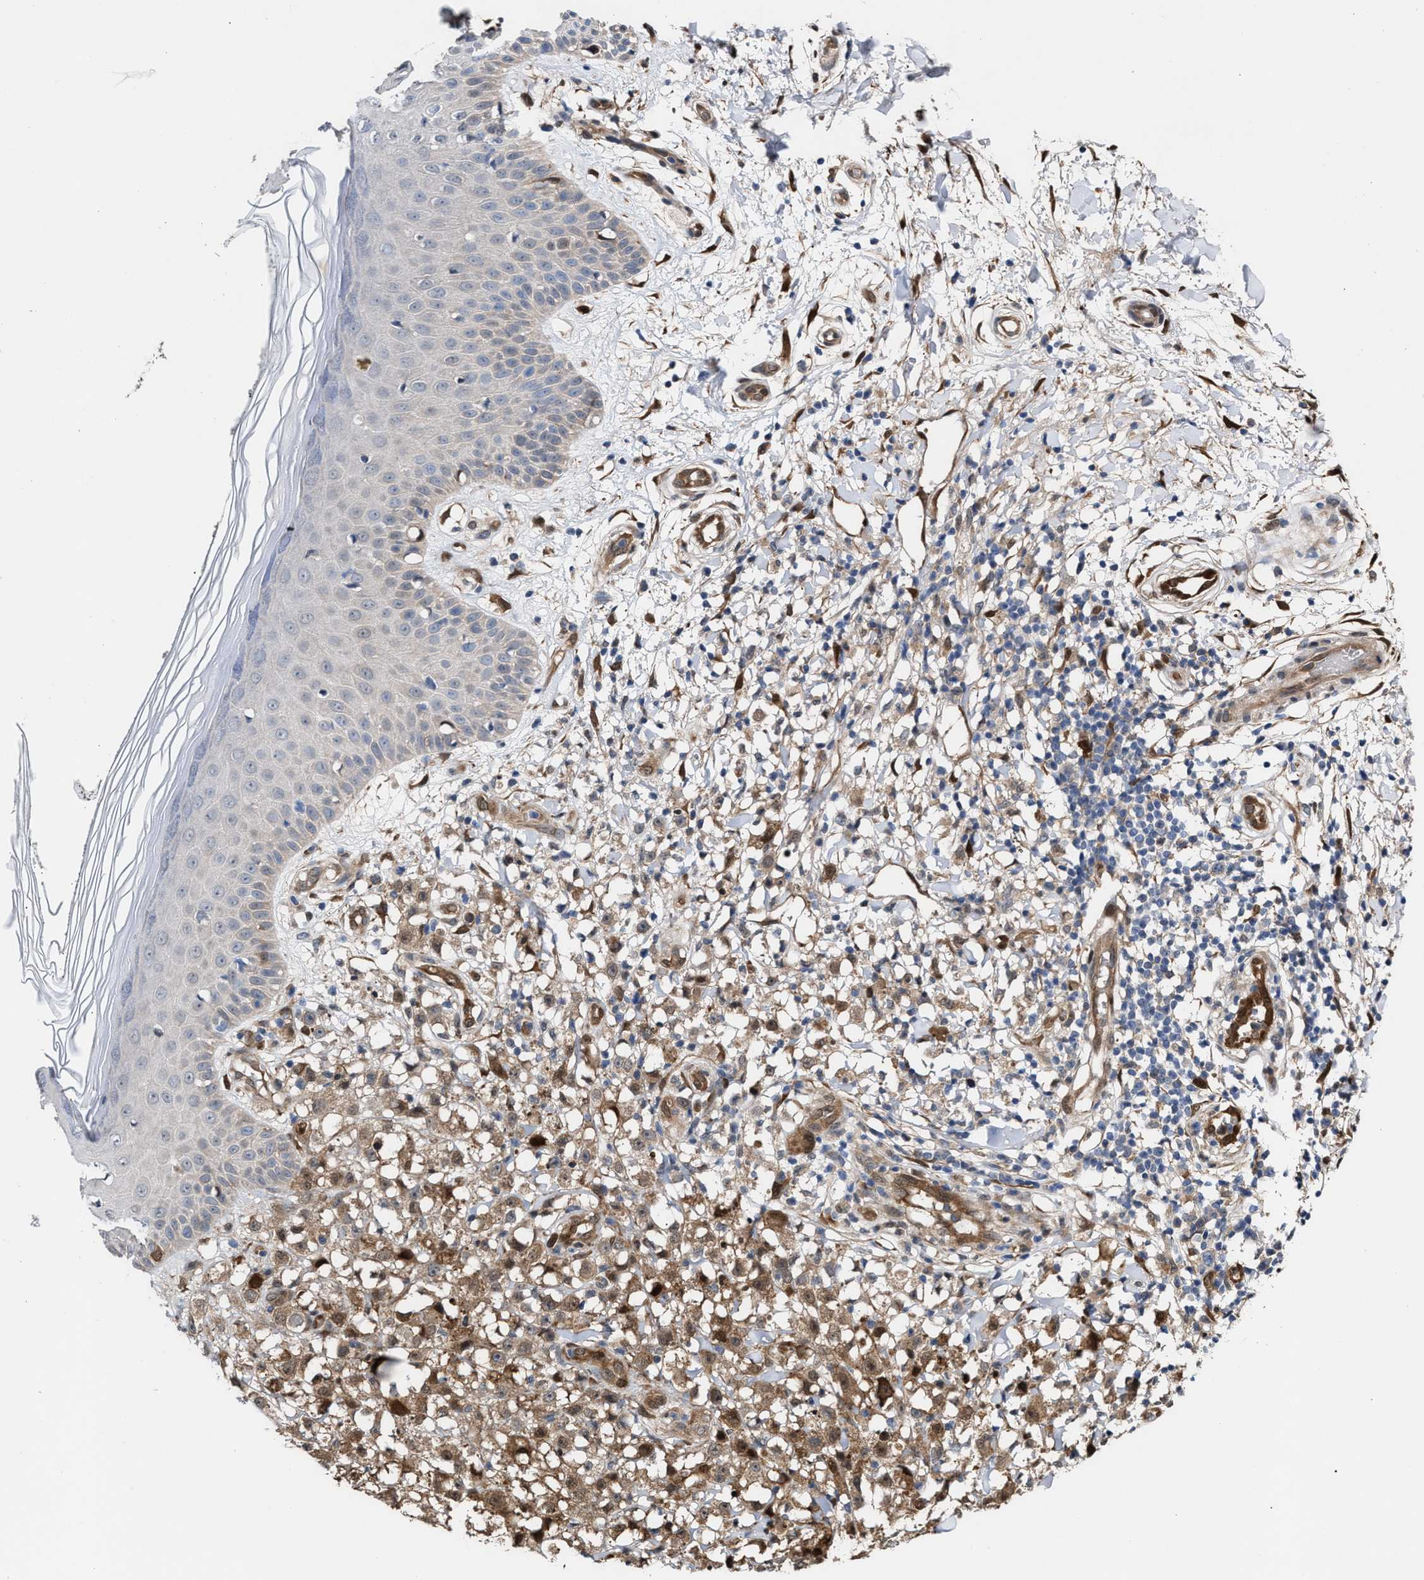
{"staining": {"intensity": "weak", "quantity": ">75%", "location": "cytoplasmic/membranous"}, "tissue": "melanoma", "cell_type": "Tumor cells", "image_type": "cancer", "snomed": [{"axis": "morphology", "description": "Malignant melanoma, NOS"}, {"axis": "topography", "description": "Skin"}], "caption": "IHC histopathology image of melanoma stained for a protein (brown), which displays low levels of weak cytoplasmic/membranous positivity in approximately >75% of tumor cells.", "gene": "TP53I3", "patient": {"sex": "female", "age": 82}}